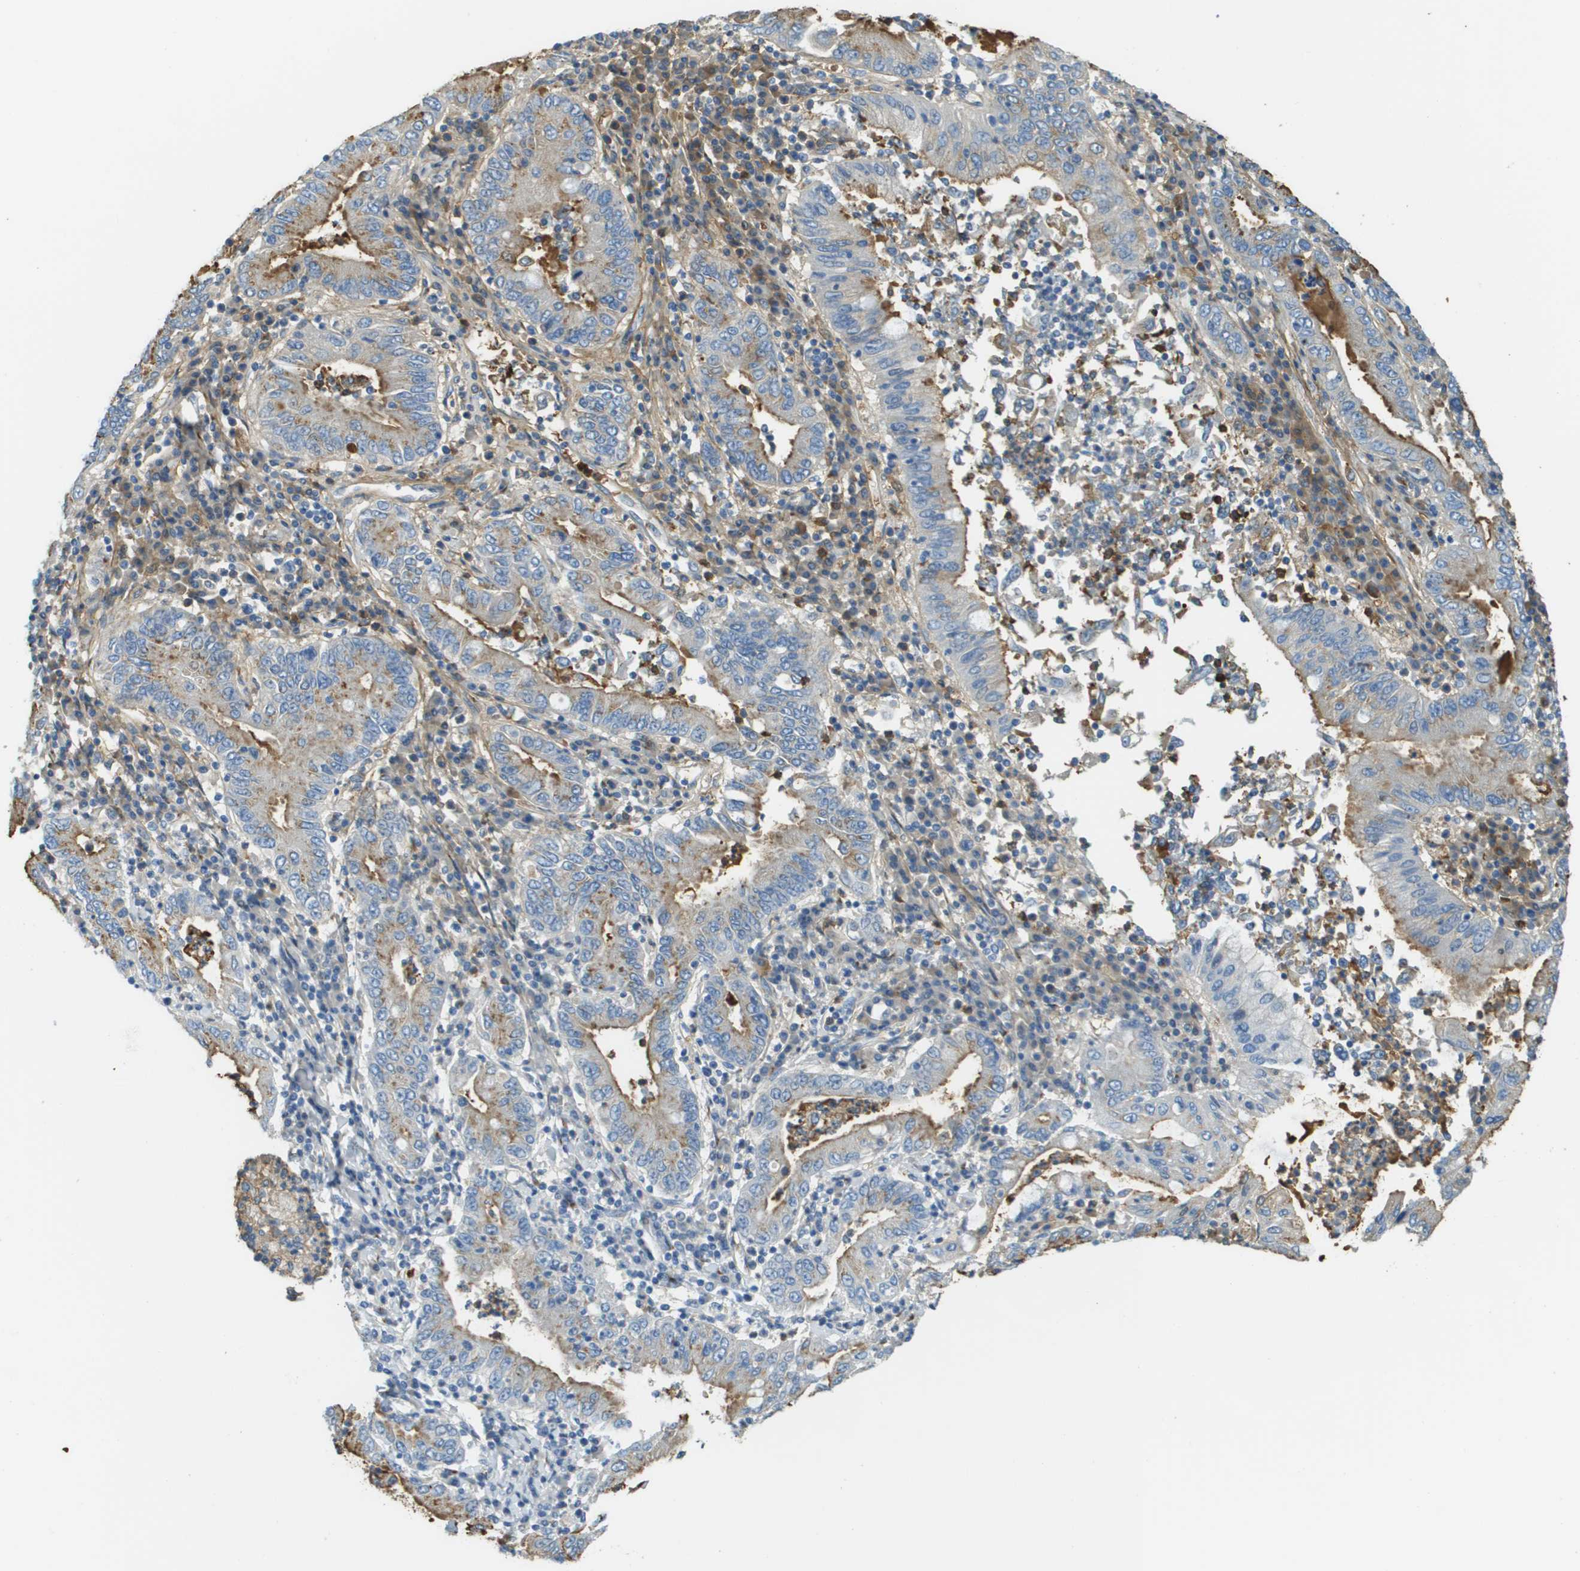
{"staining": {"intensity": "weak", "quantity": "<25%", "location": "cytoplasmic/membranous"}, "tissue": "stomach cancer", "cell_type": "Tumor cells", "image_type": "cancer", "snomed": [{"axis": "morphology", "description": "Normal tissue, NOS"}, {"axis": "morphology", "description": "Adenocarcinoma, NOS"}, {"axis": "topography", "description": "Esophagus"}, {"axis": "topography", "description": "Stomach, upper"}, {"axis": "topography", "description": "Peripheral nerve tissue"}], "caption": "A high-resolution image shows immunohistochemistry staining of stomach cancer (adenocarcinoma), which demonstrates no significant positivity in tumor cells. Brightfield microscopy of immunohistochemistry stained with DAB (brown) and hematoxylin (blue), captured at high magnification.", "gene": "DCN", "patient": {"sex": "male", "age": 62}}